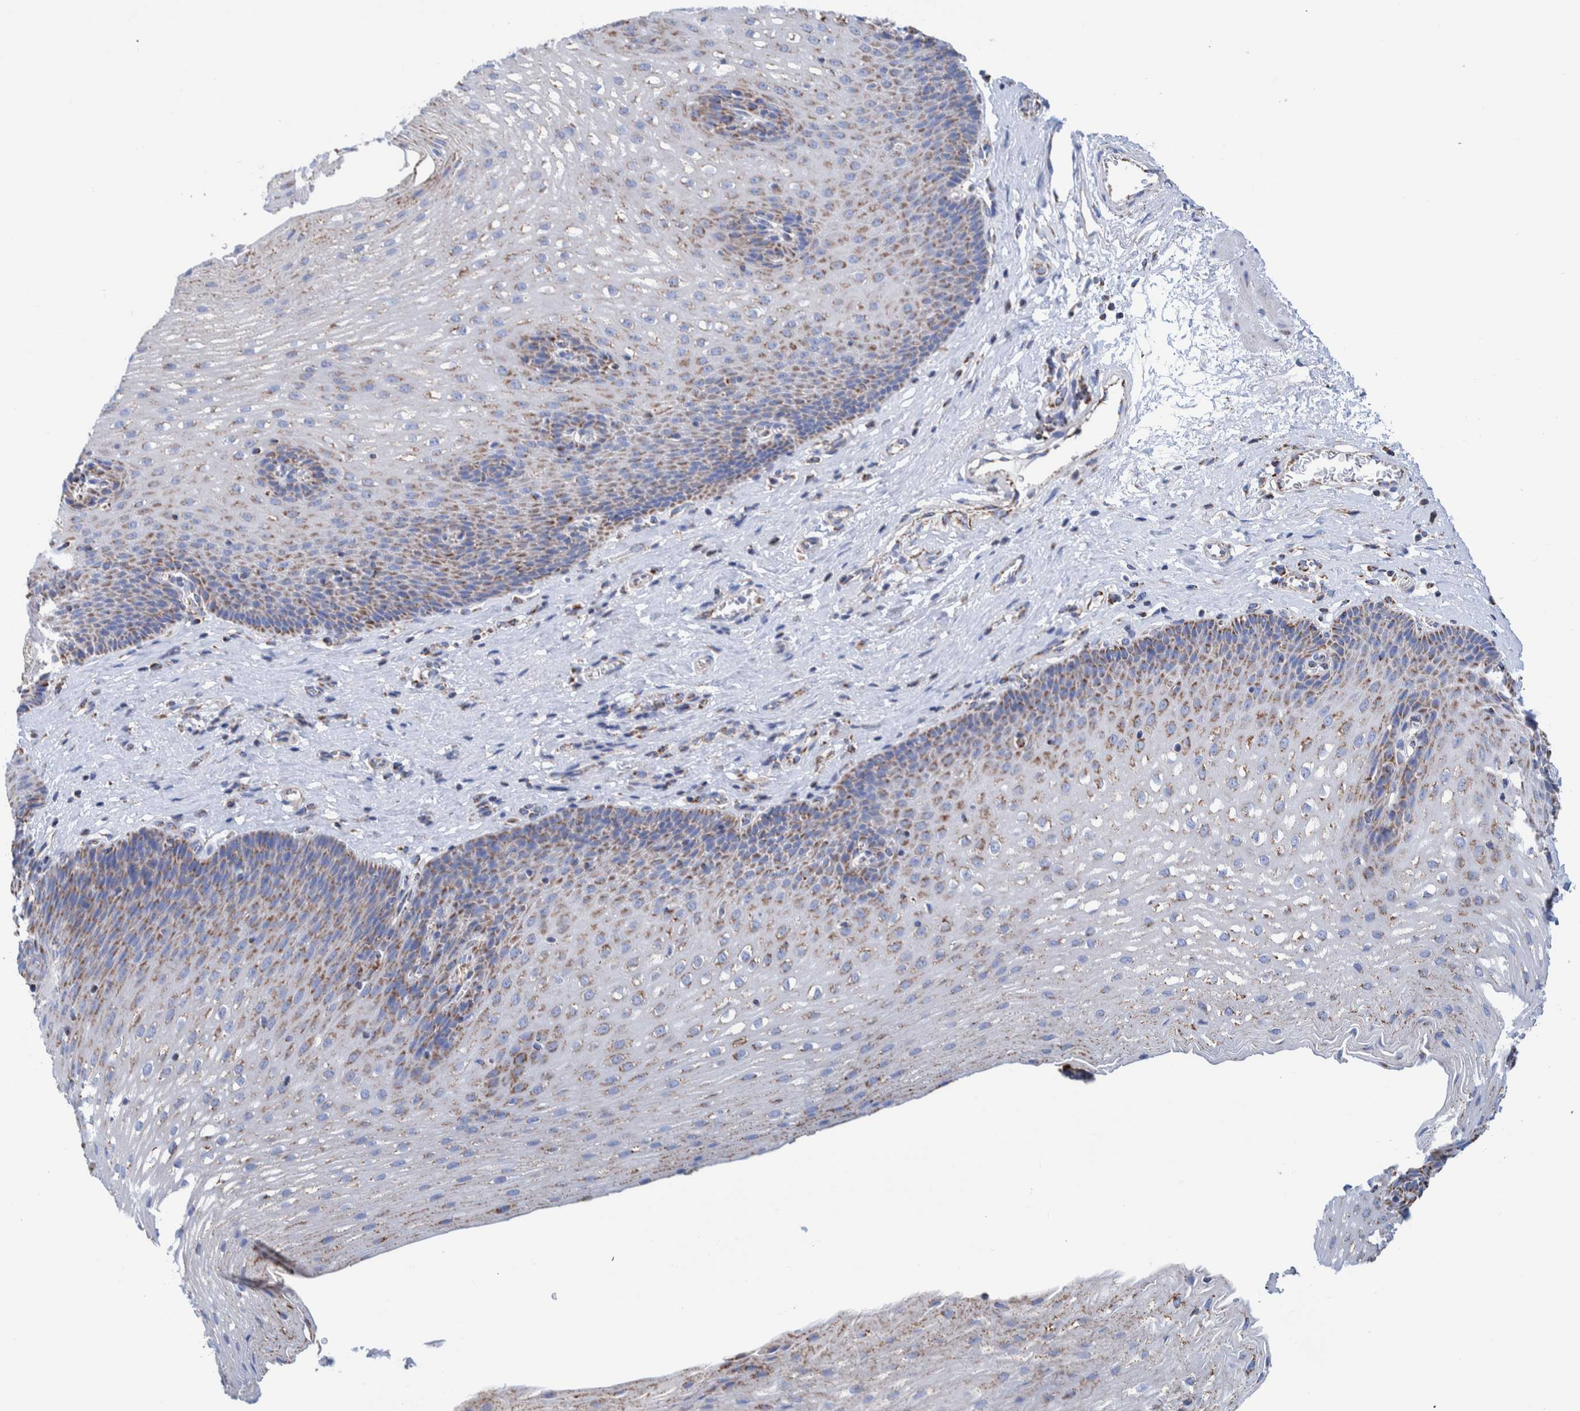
{"staining": {"intensity": "moderate", "quantity": ">75%", "location": "cytoplasmic/membranous"}, "tissue": "esophagus", "cell_type": "Squamous epithelial cells", "image_type": "normal", "snomed": [{"axis": "morphology", "description": "Normal tissue, NOS"}, {"axis": "topography", "description": "Esophagus"}], "caption": "Esophagus stained for a protein exhibits moderate cytoplasmic/membranous positivity in squamous epithelial cells. (Stains: DAB (3,3'-diaminobenzidine) in brown, nuclei in blue, Microscopy: brightfield microscopy at high magnification).", "gene": "DECR1", "patient": {"sex": "male", "age": 48}}